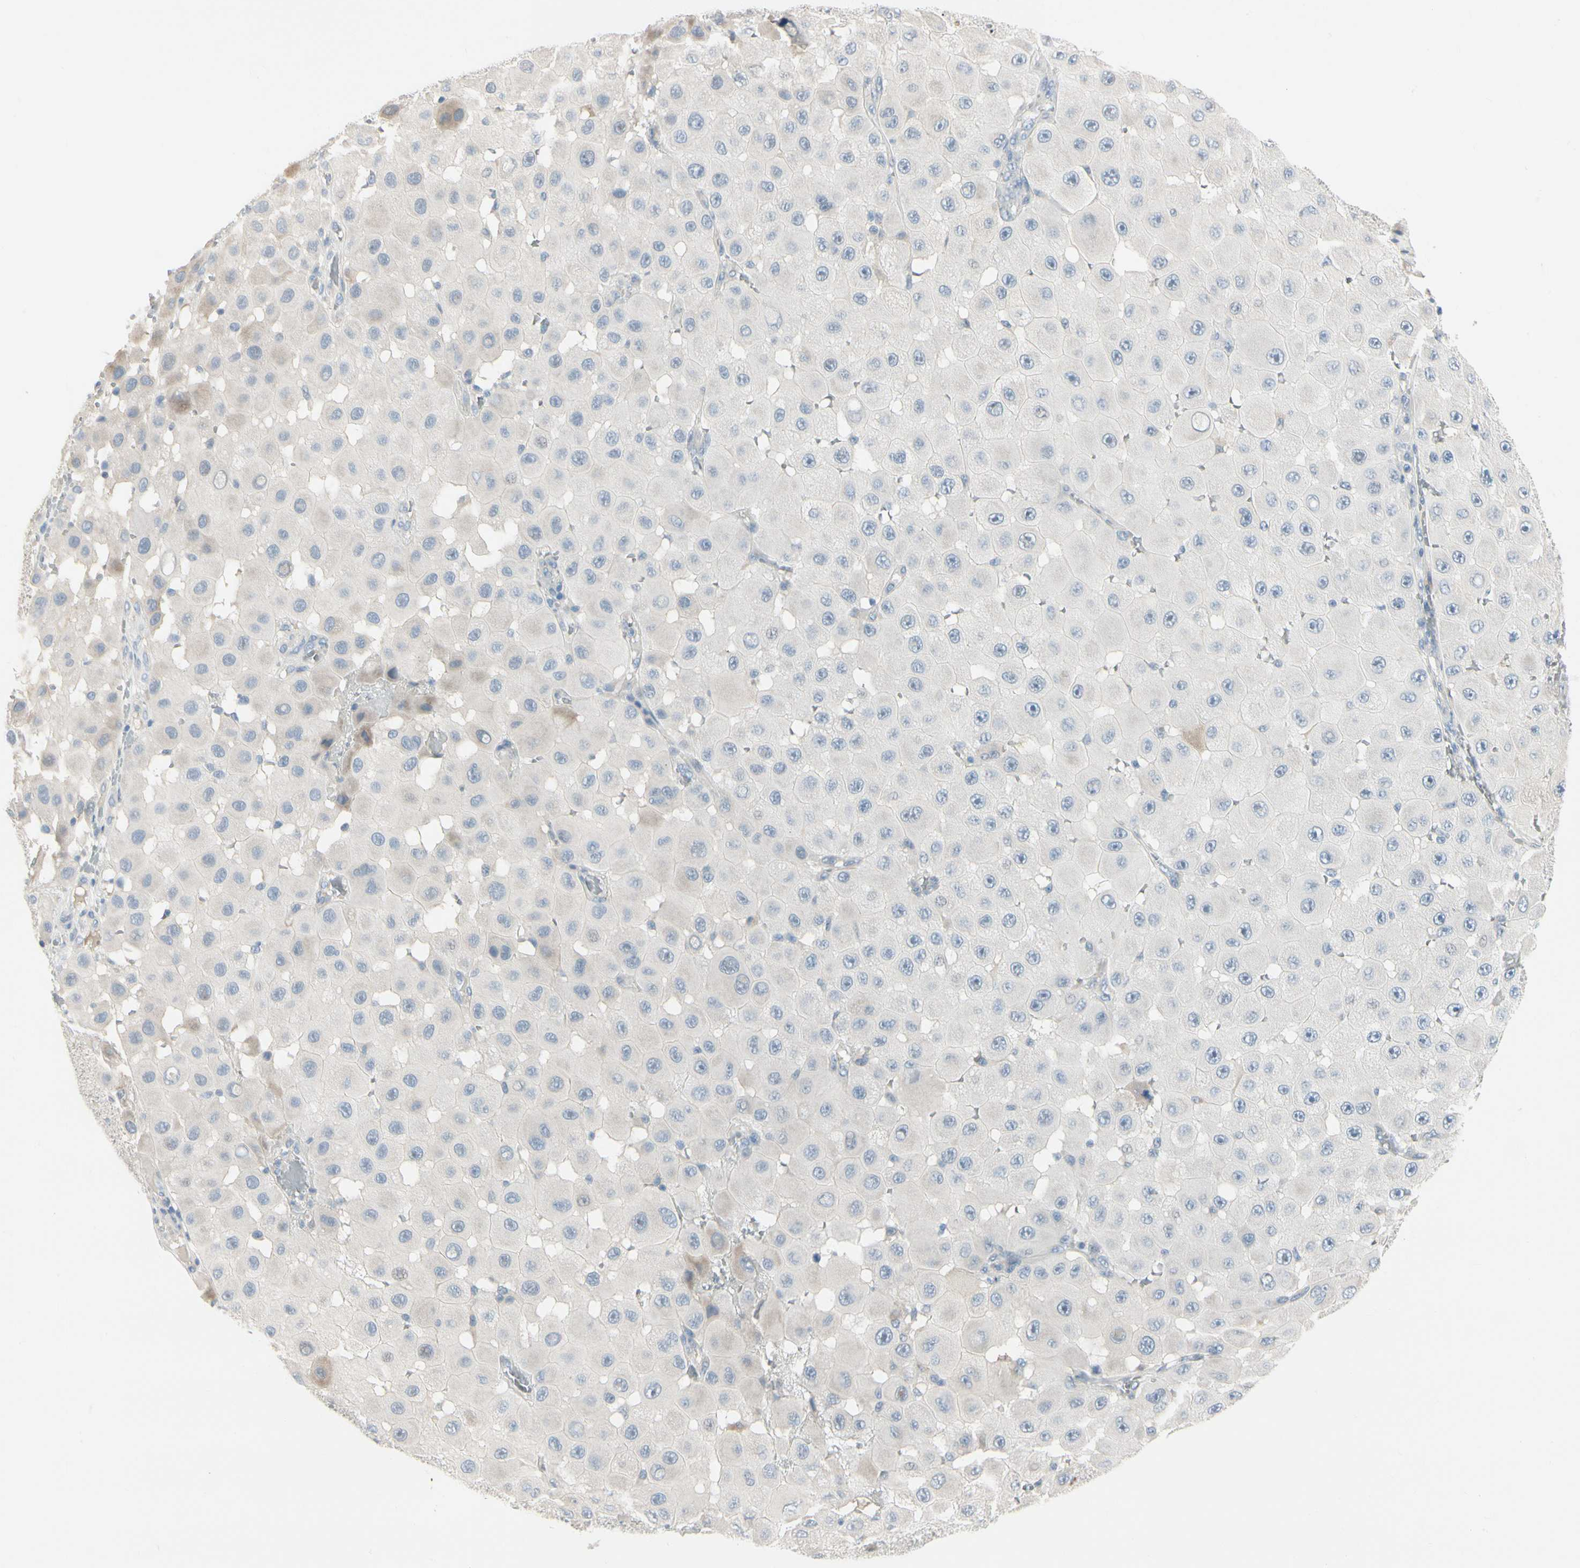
{"staining": {"intensity": "negative", "quantity": "none", "location": "none"}, "tissue": "melanoma", "cell_type": "Tumor cells", "image_type": "cancer", "snomed": [{"axis": "morphology", "description": "Malignant melanoma, NOS"}, {"axis": "topography", "description": "Skin"}], "caption": "Tumor cells show no significant protein staining in melanoma. (DAB immunohistochemistry visualized using brightfield microscopy, high magnification).", "gene": "SPINK4", "patient": {"sex": "female", "age": 81}}